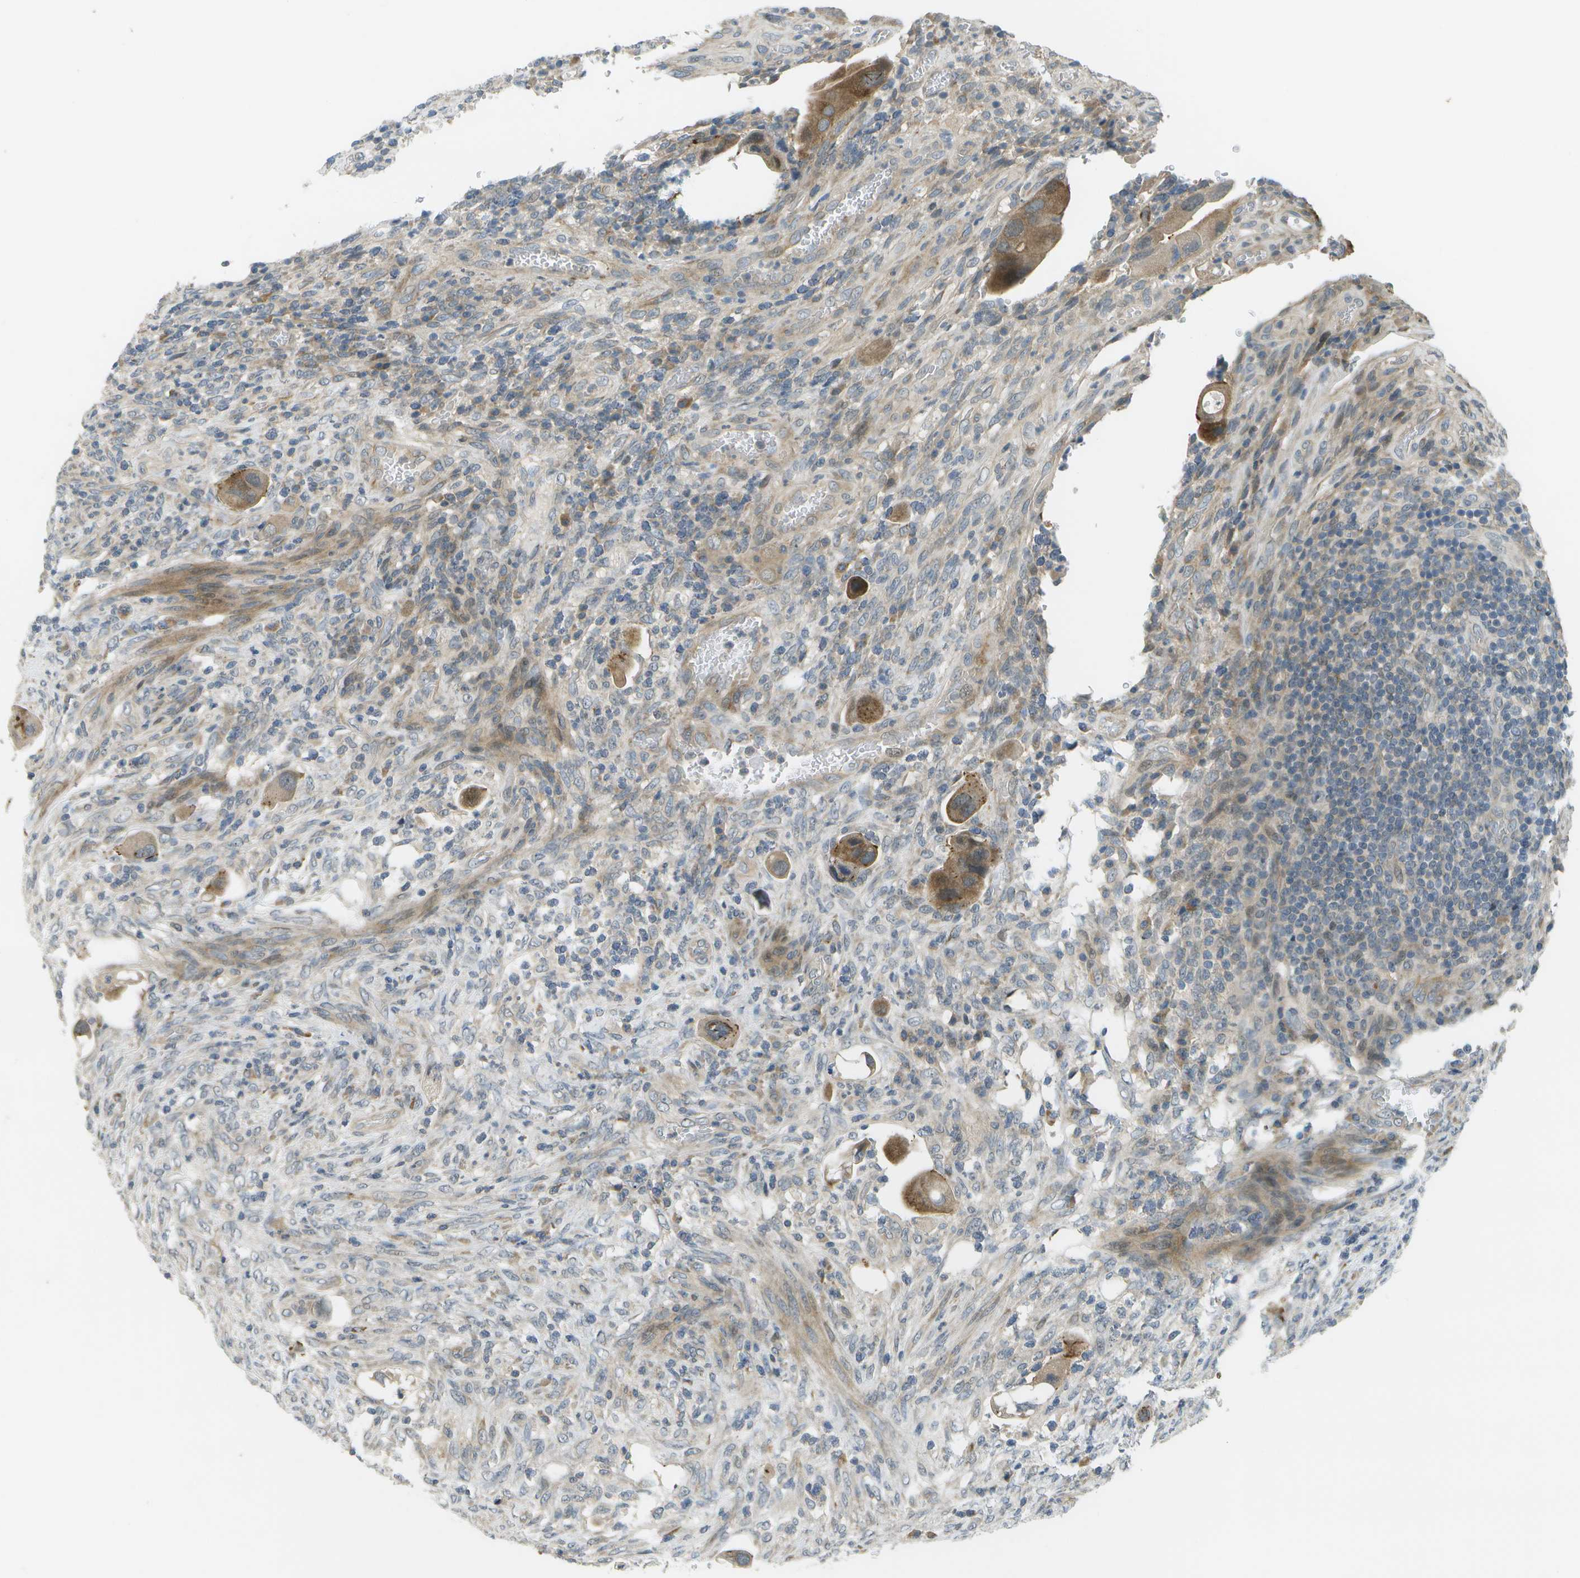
{"staining": {"intensity": "moderate", "quantity": "25%-75%", "location": "cytoplasmic/membranous"}, "tissue": "colorectal cancer", "cell_type": "Tumor cells", "image_type": "cancer", "snomed": [{"axis": "morphology", "description": "Adenocarcinoma, NOS"}, {"axis": "topography", "description": "Rectum"}], "caption": "Immunohistochemistry (IHC) of human adenocarcinoma (colorectal) shows medium levels of moderate cytoplasmic/membranous positivity in about 25%-75% of tumor cells.", "gene": "WNK2", "patient": {"sex": "female", "age": 57}}